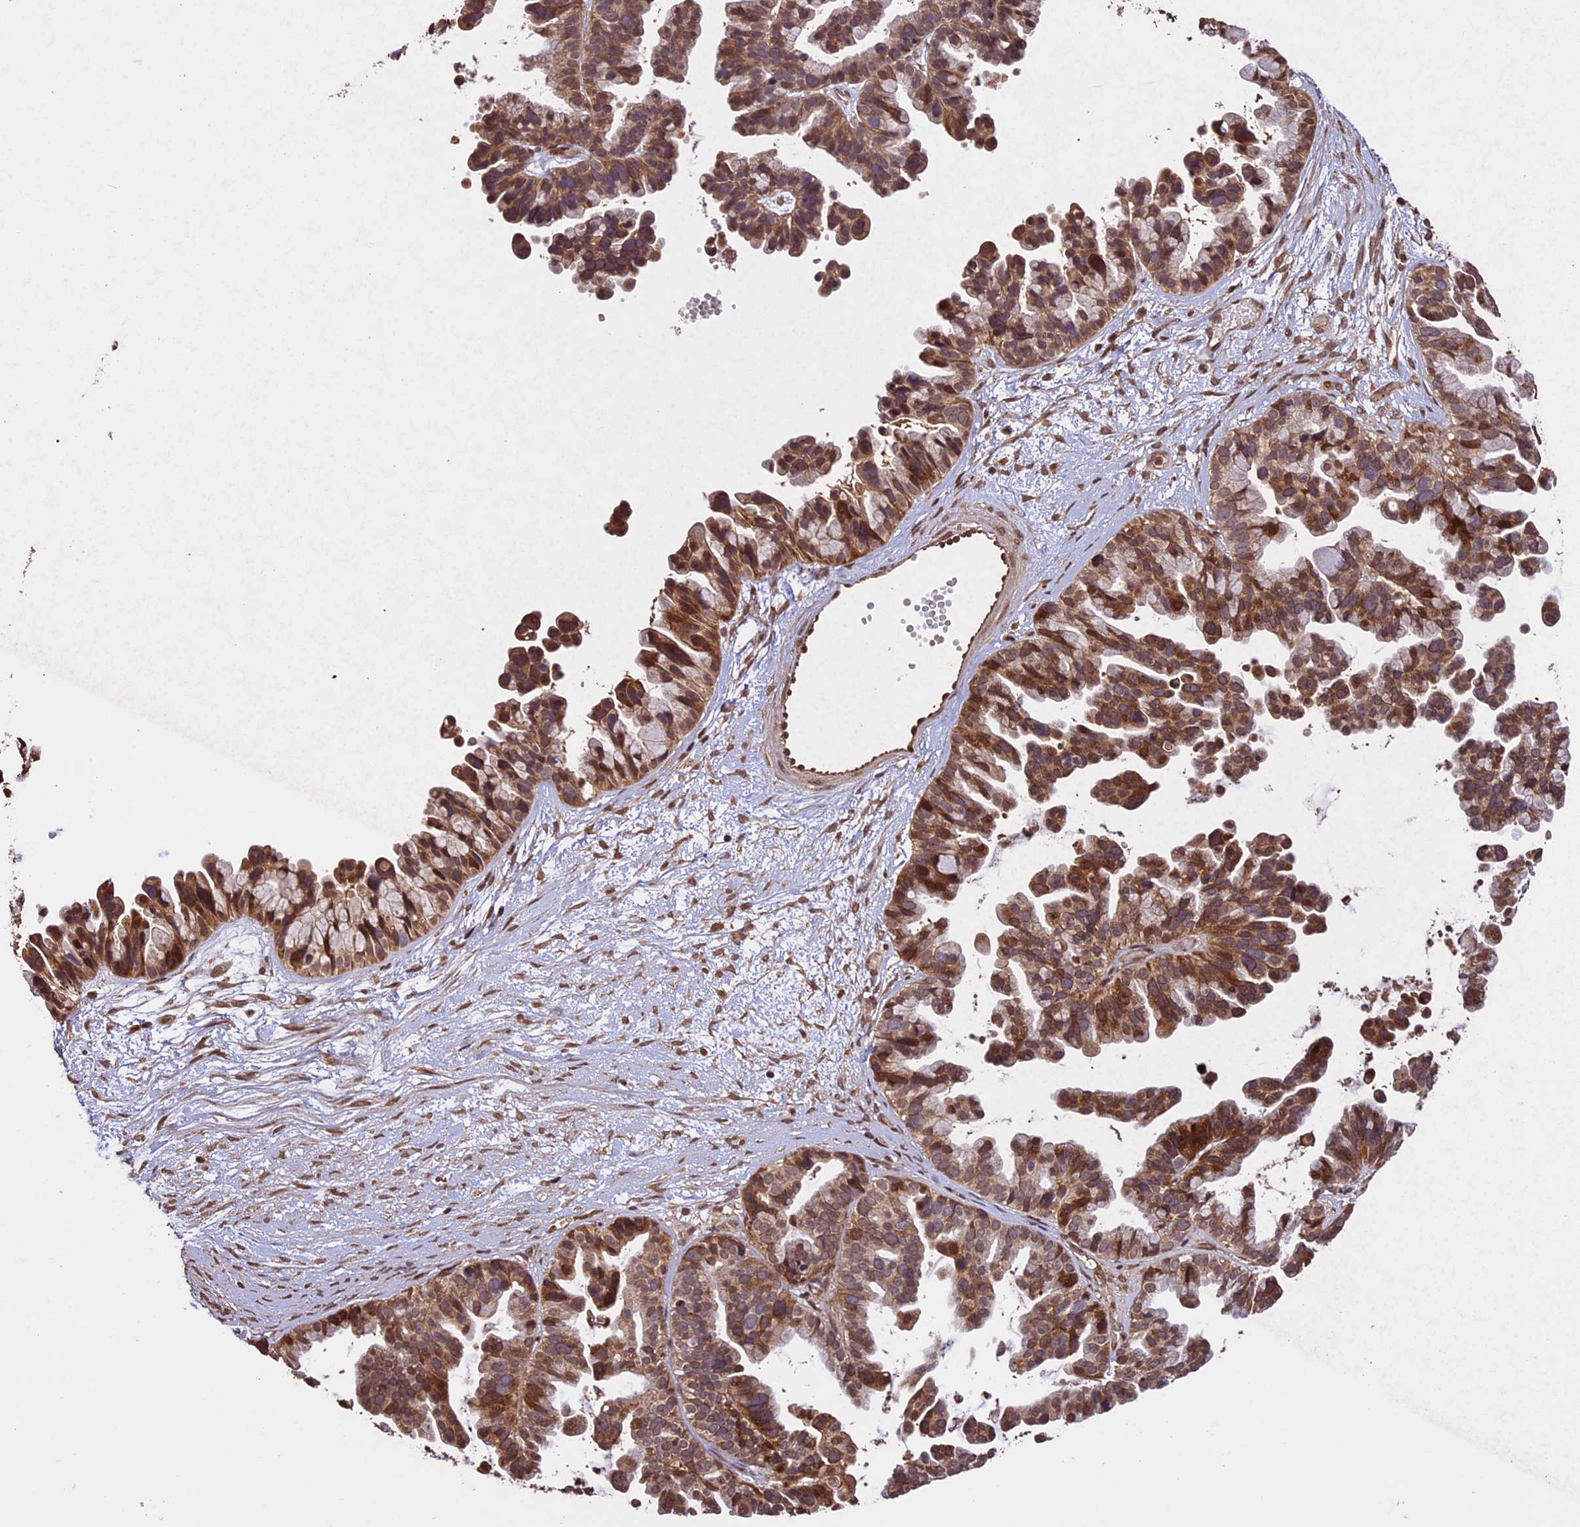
{"staining": {"intensity": "moderate", "quantity": ">75%", "location": "cytoplasmic/membranous,nuclear"}, "tissue": "ovarian cancer", "cell_type": "Tumor cells", "image_type": "cancer", "snomed": [{"axis": "morphology", "description": "Cystadenocarcinoma, serous, NOS"}, {"axis": "topography", "description": "Ovary"}], "caption": "Ovarian cancer (serous cystadenocarcinoma) stained with a protein marker demonstrates moderate staining in tumor cells.", "gene": "CDKN2AIP", "patient": {"sex": "female", "age": 56}}